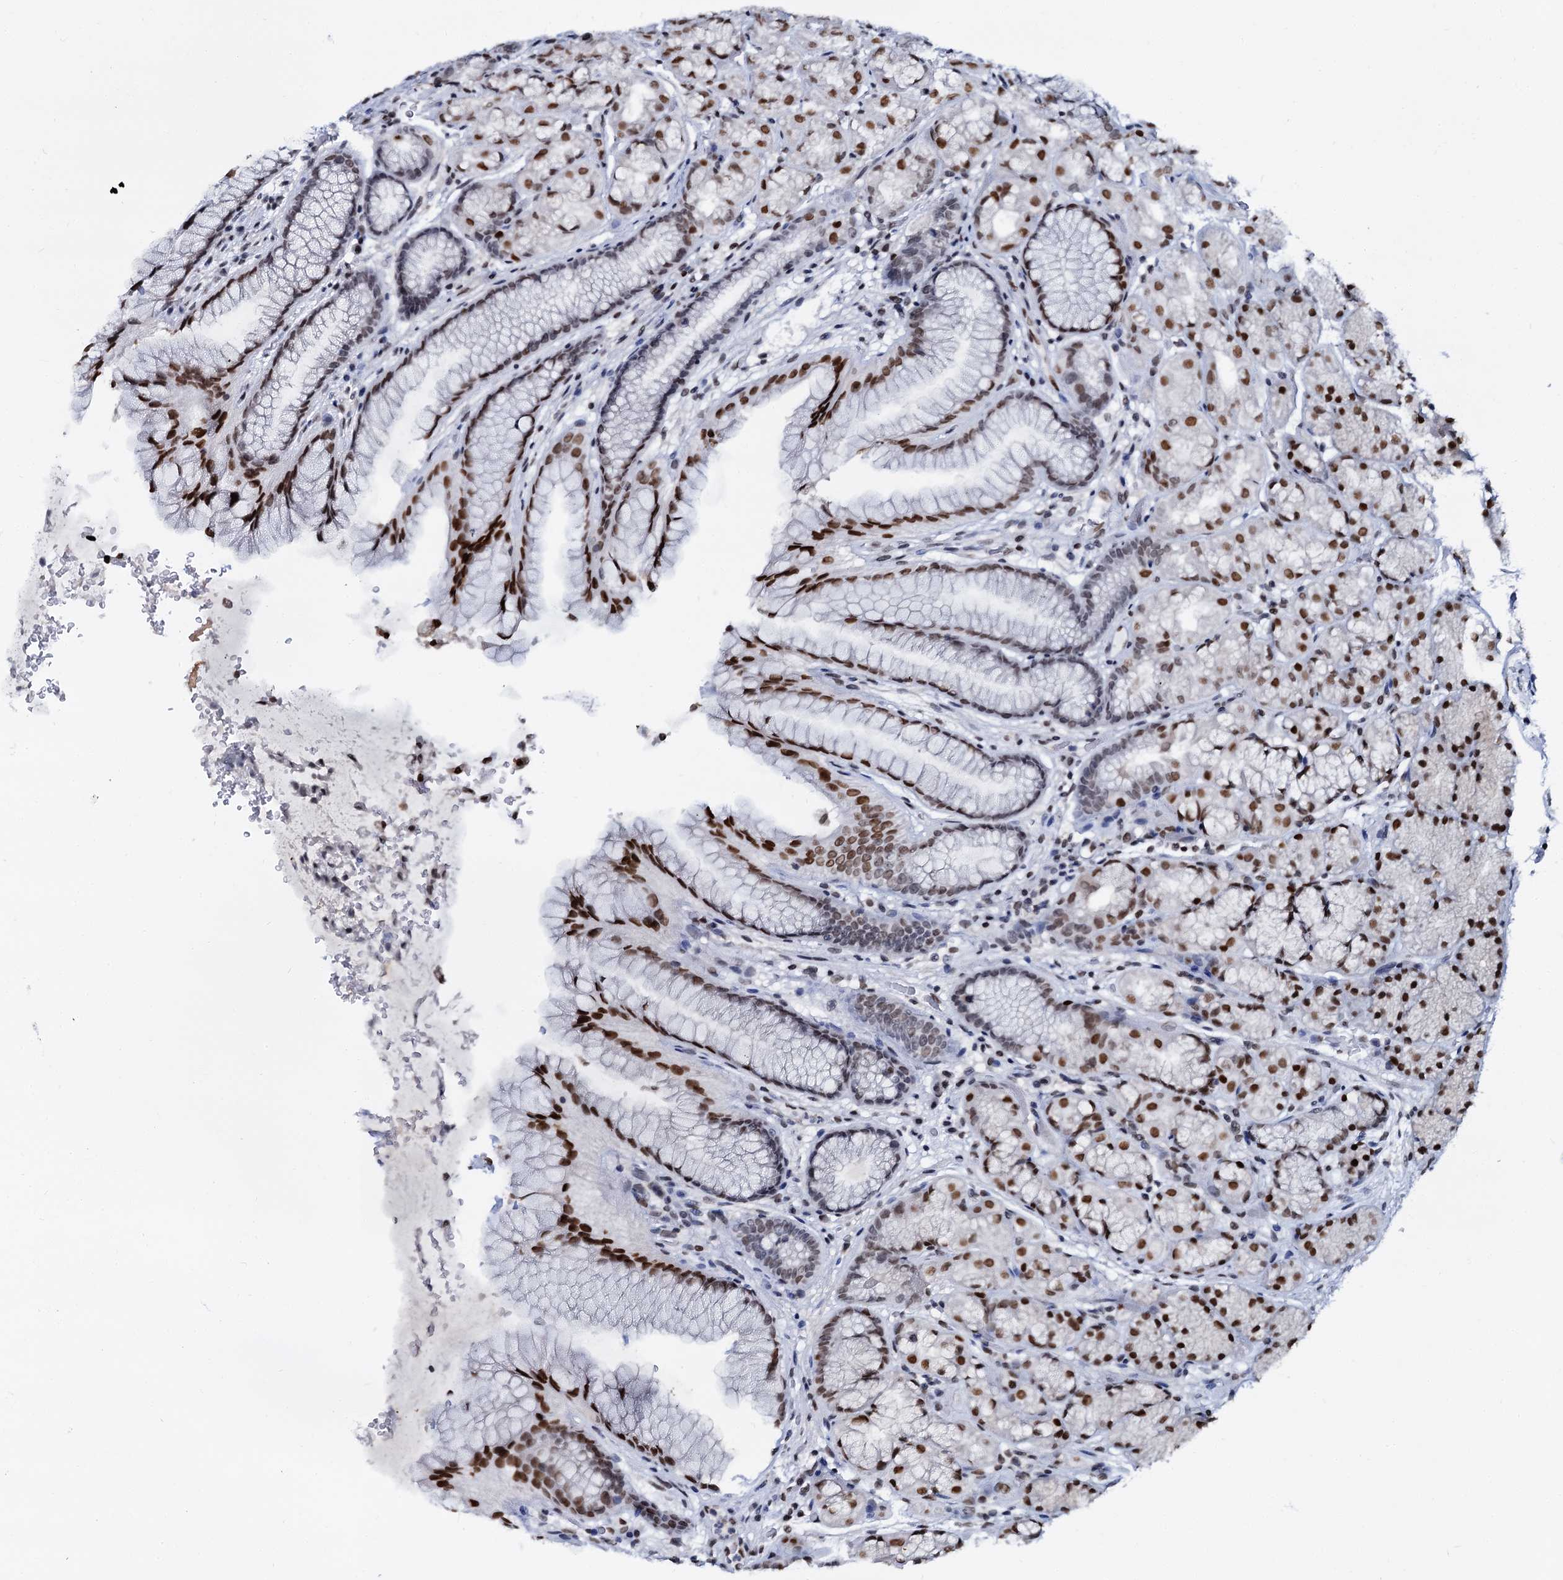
{"staining": {"intensity": "strong", "quantity": ">75%", "location": "nuclear"}, "tissue": "stomach", "cell_type": "Glandular cells", "image_type": "normal", "snomed": [{"axis": "morphology", "description": "Normal tissue, NOS"}, {"axis": "topography", "description": "Stomach"}], "caption": "Immunohistochemical staining of benign human stomach demonstrates strong nuclear protein positivity in about >75% of glandular cells.", "gene": "CMAS", "patient": {"sex": "male", "age": 63}}